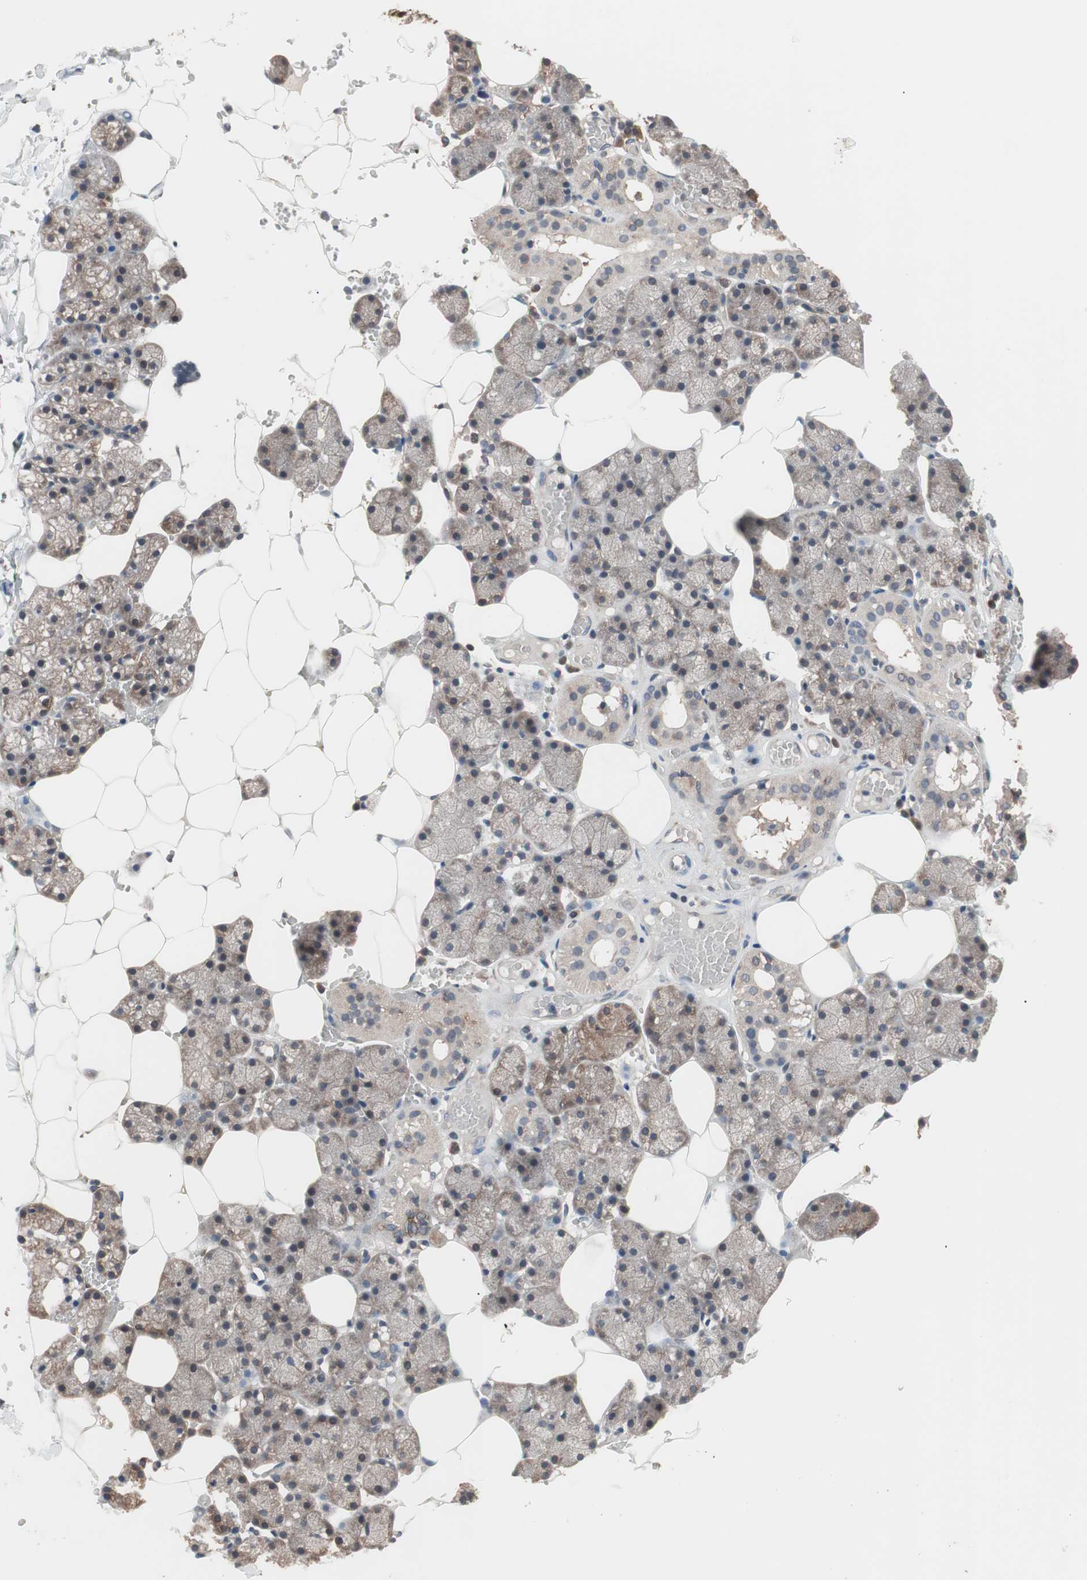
{"staining": {"intensity": "moderate", "quantity": "25%-75%", "location": "cytoplasmic/membranous"}, "tissue": "salivary gland", "cell_type": "Glandular cells", "image_type": "normal", "snomed": [{"axis": "morphology", "description": "Normal tissue, NOS"}, {"axis": "topography", "description": "Salivary gland"}], "caption": "IHC histopathology image of unremarkable human salivary gland stained for a protein (brown), which exhibits medium levels of moderate cytoplasmic/membranous expression in approximately 25%-75% of glandular cells.", "gene": "IRS1", "patient": {"sex": "male", "age": 62}}